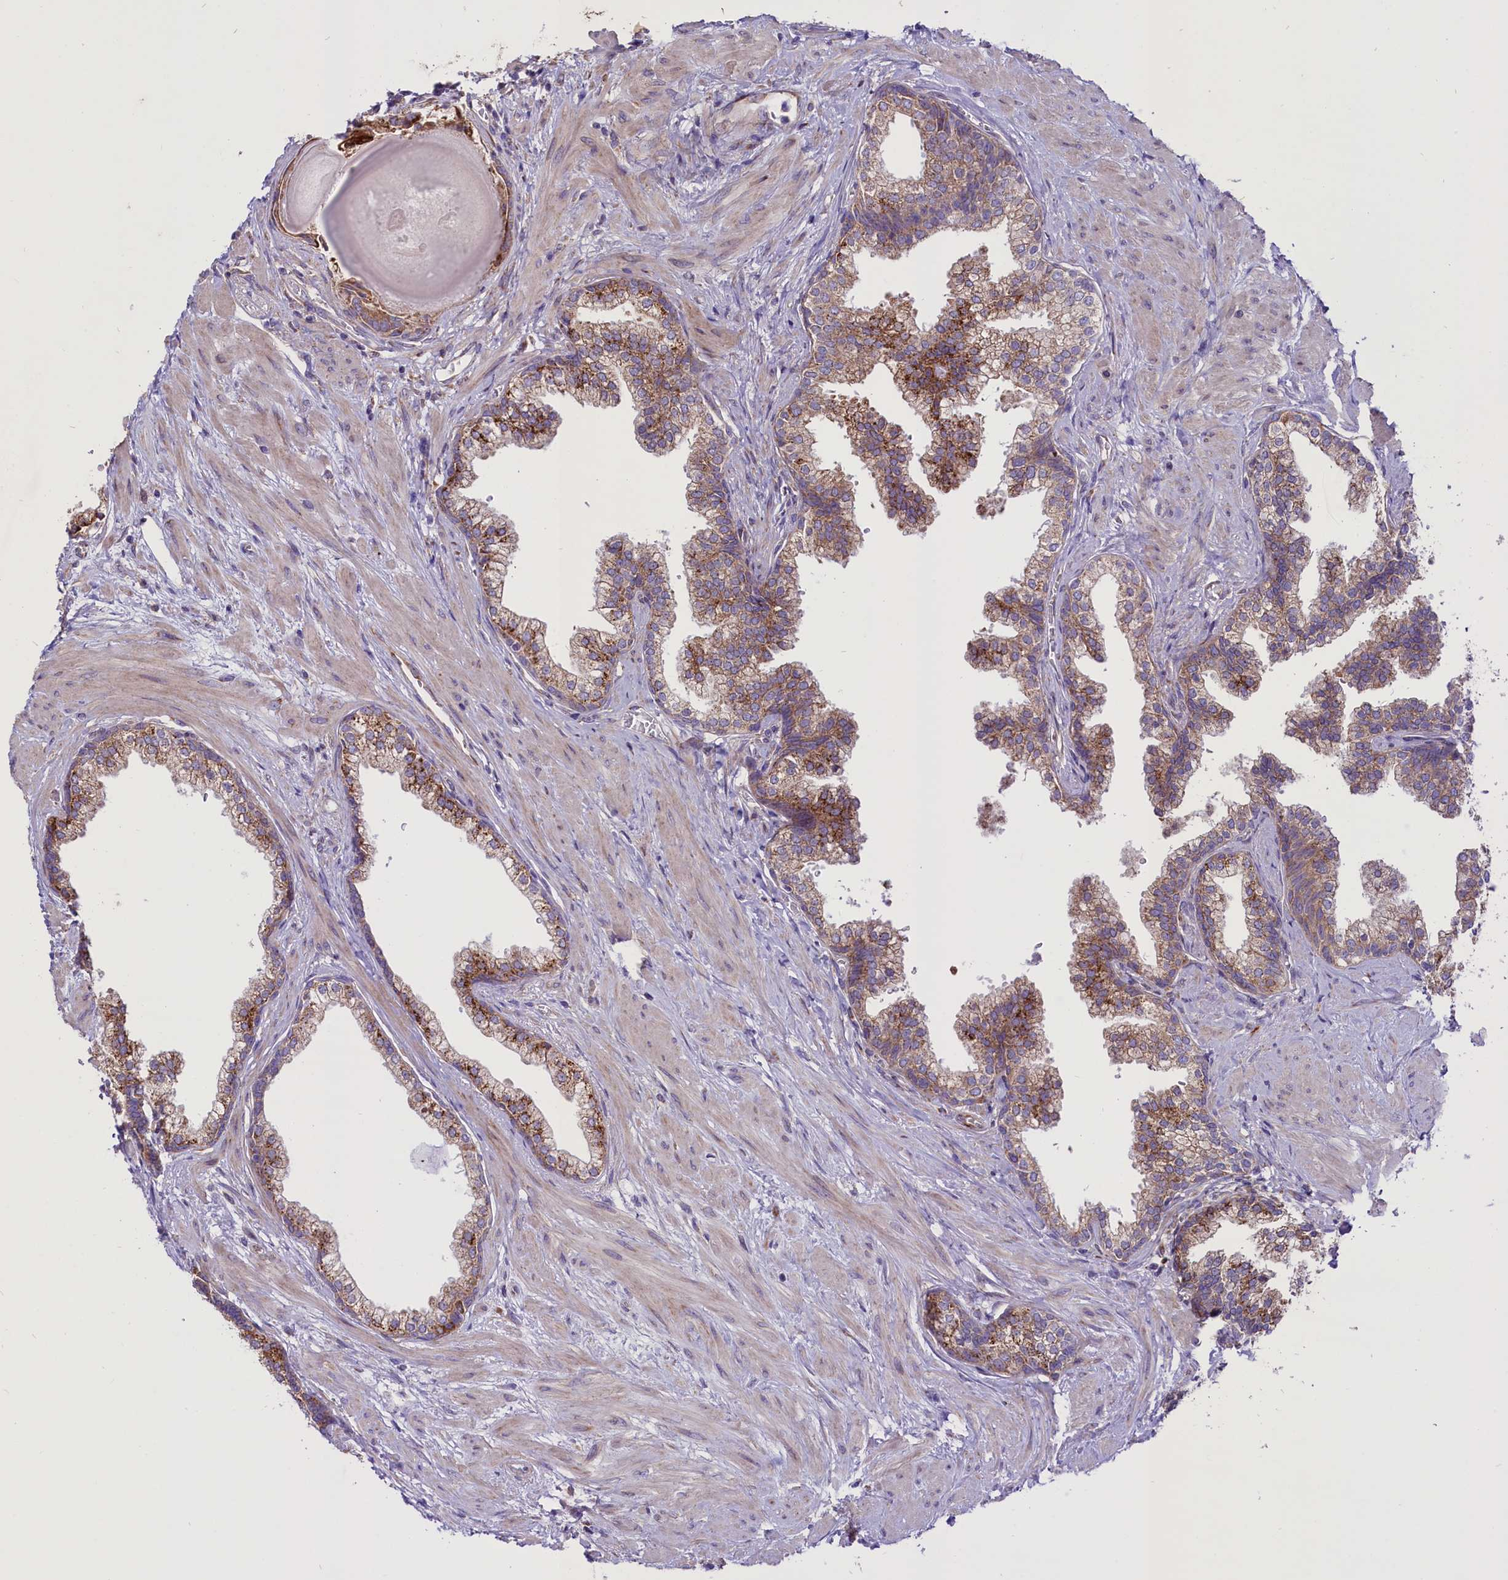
{"staining": {"intensity": "moderate", "quantity": "25%-75%", "location": "cytoplasmic/membranous"}, "tissue": "prostate", "cell_type": "Glandular cells", "image_type": "normal", "snomed": [{"axis": "morphology", "description": "Normal tissue, NOS"}, {"axis": "topography", "description": "Prostate"}], "caption": "A medium amount of moderate cytoplasmic/membranous expression is seen in approximately 25%-75% of glandular cells in benign prostate.", "gene": "PTPRU", "patient": {"sex": "male", "age": 57}}